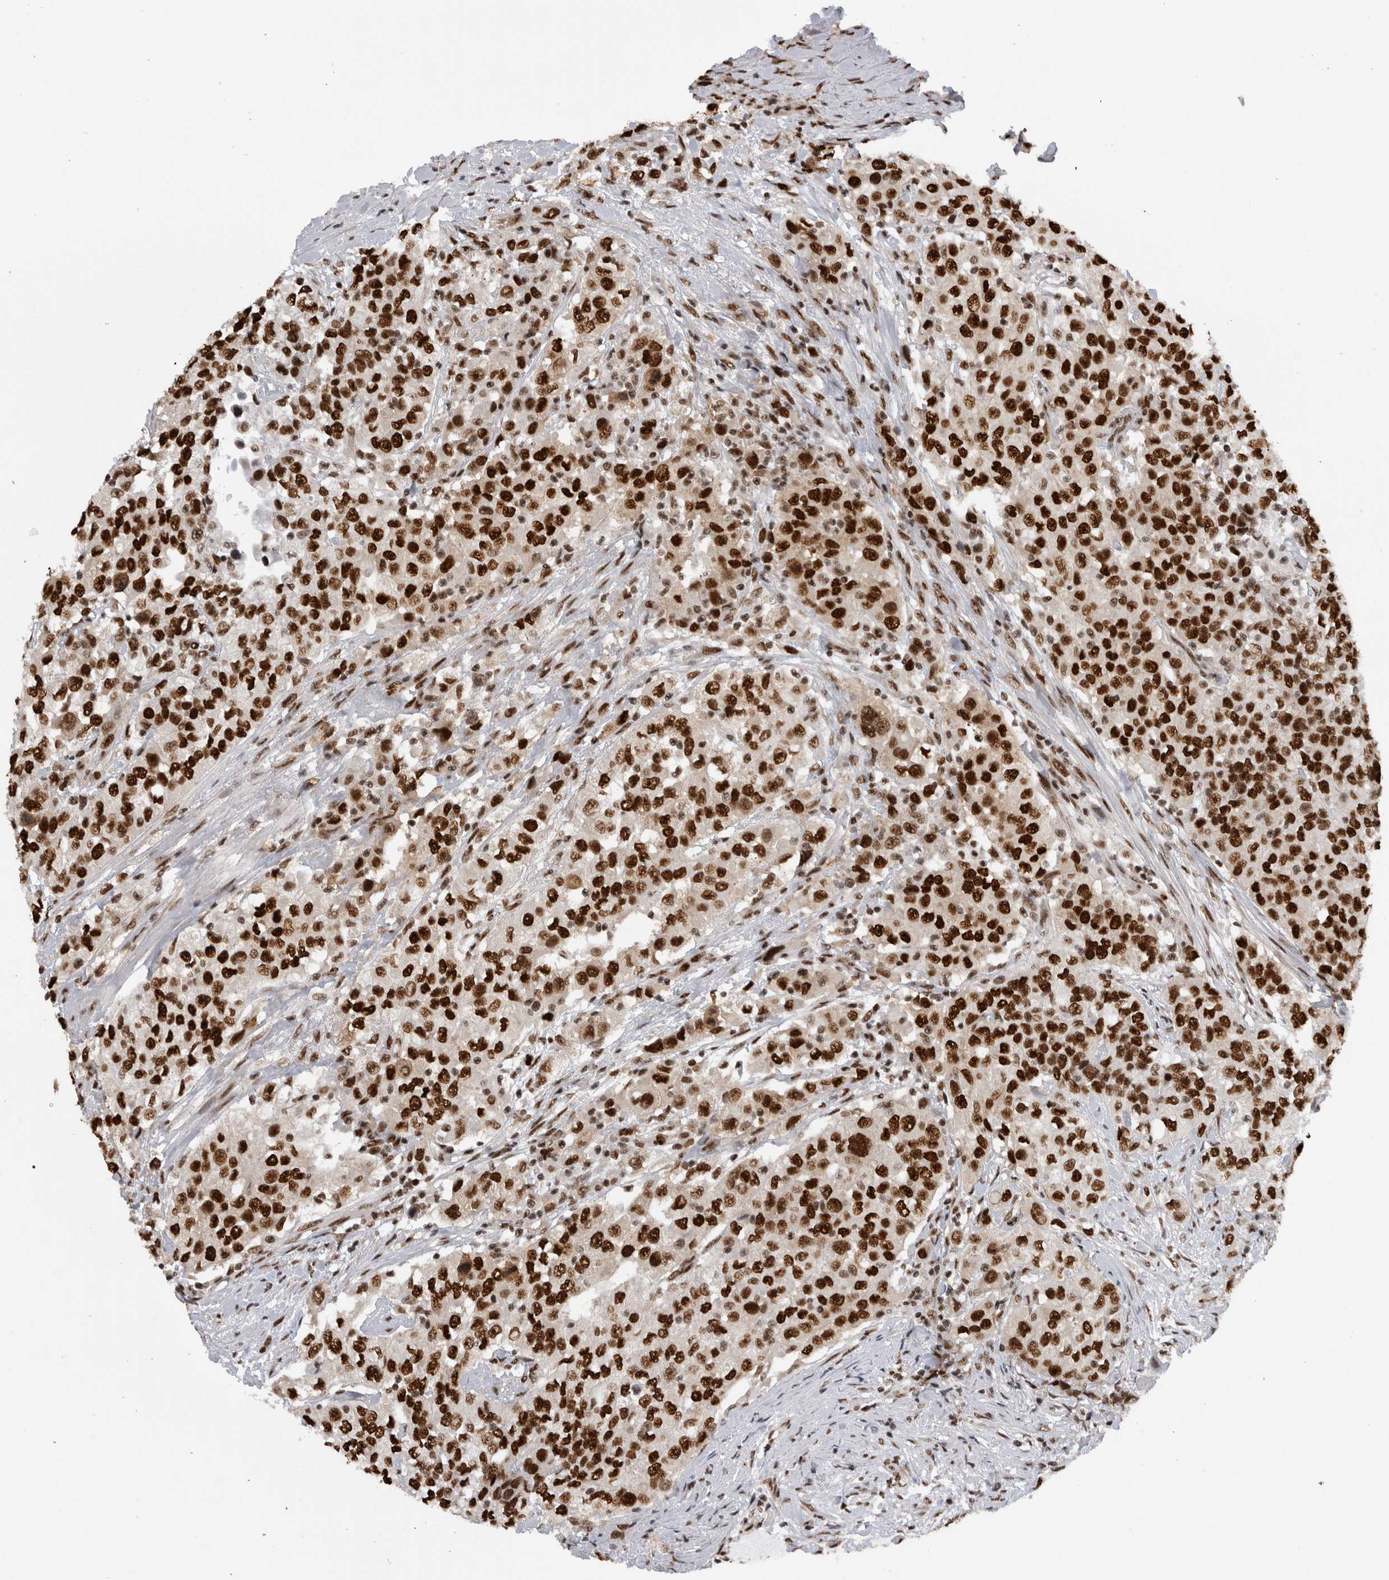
{"staining": {"intensity": "strong", "quantity": ">75%", "location": "nuclear"}, "tissue": "urothelial cancer", "cell_type": "Tumor cells", "image_type": "cancer", "snomed": [{"axis": "morphology", "description": "Urothelial carcinoma, High grade"}, {"axis": "topography", "description": "Urinary bladder"}], "caption": "A micrograph of urothelial carcinoma (high-grade) stained for a protein exhibits strong nuclear brown staining in tumor cells.", "gene": "ZSCAN2", "patient": {"sex": "female", "age": 80}}